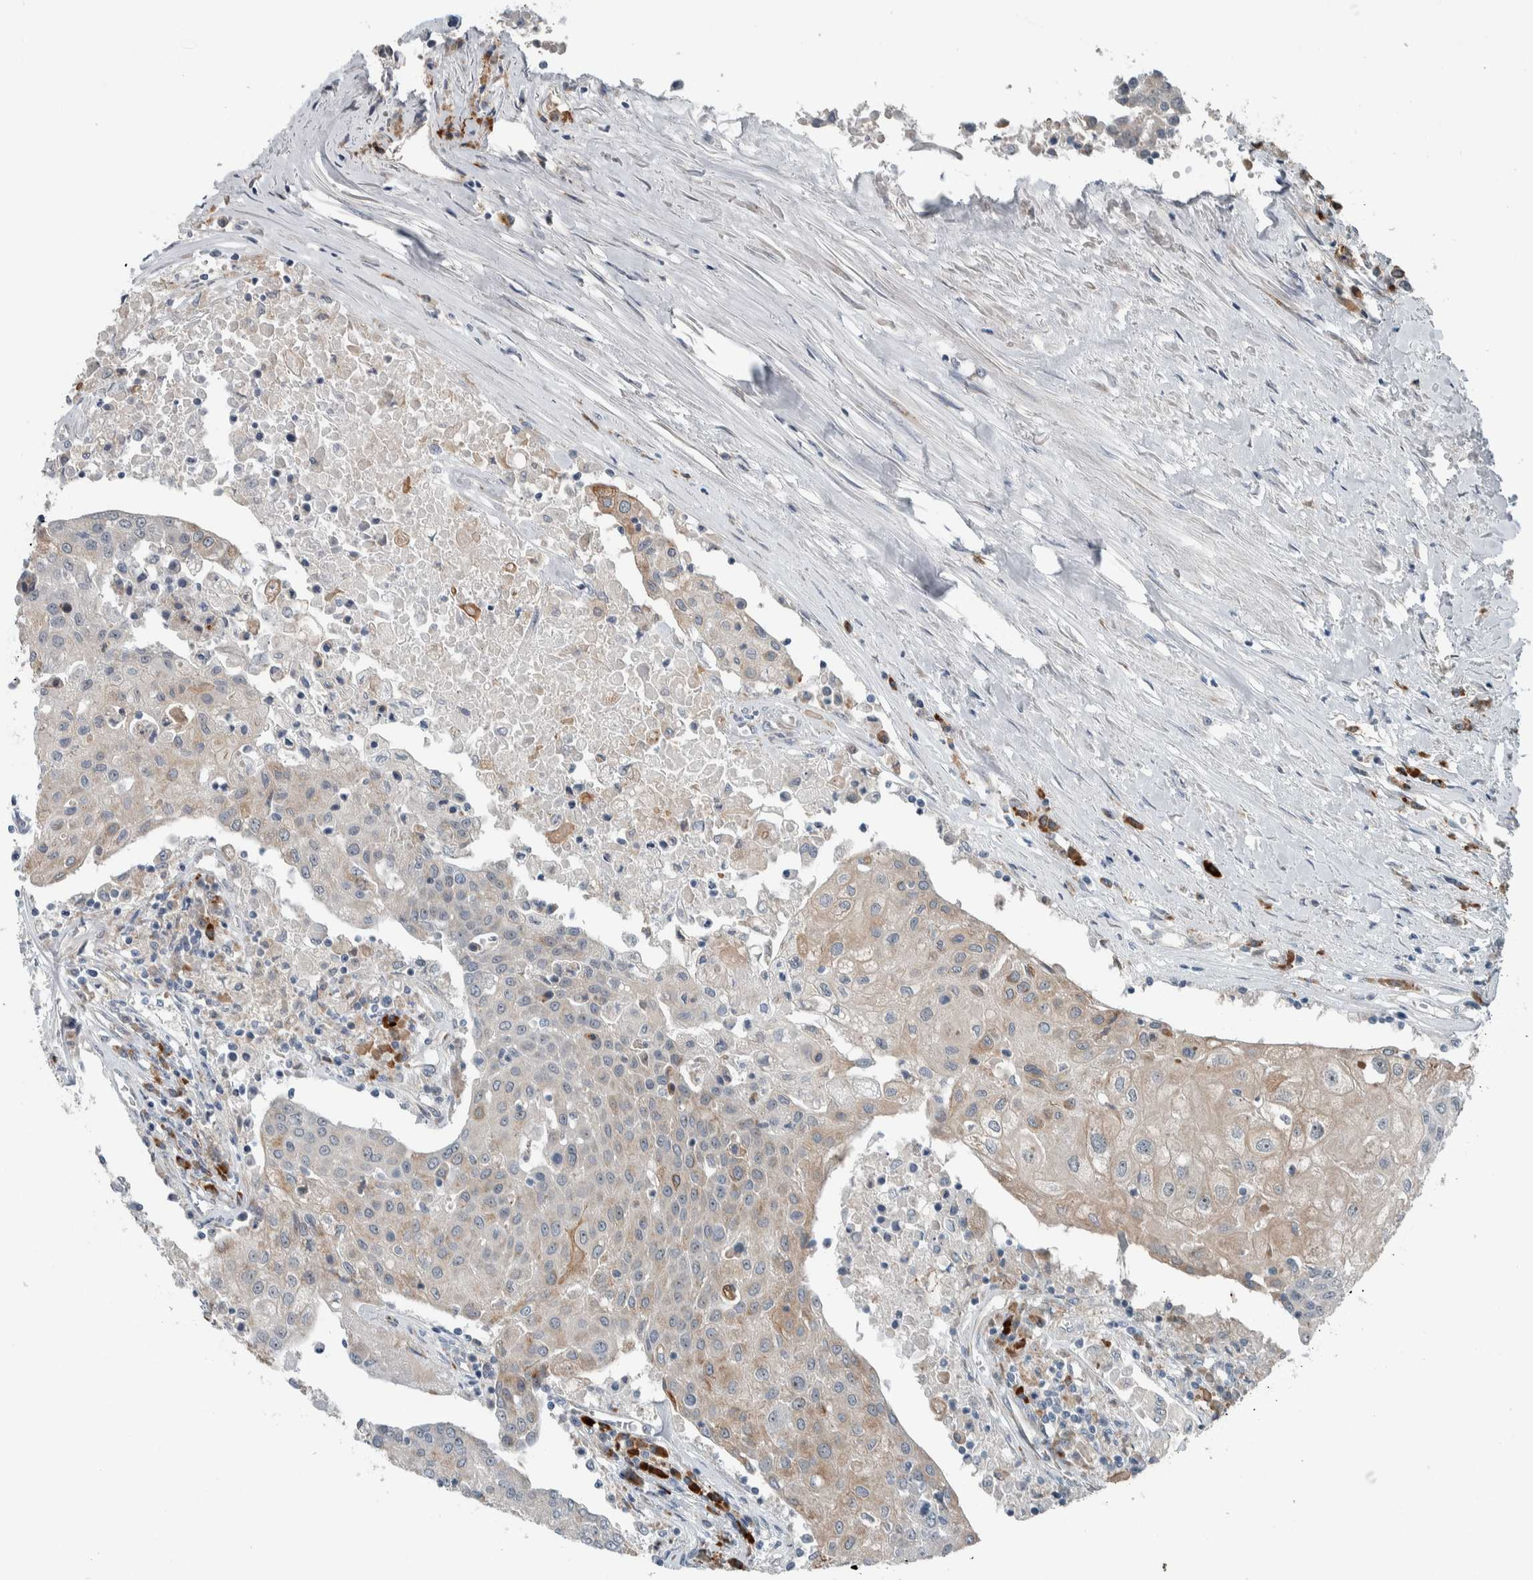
{"staining": {"intensity": "weak", "quantity": "<25%", "location": "cytoplasmic/membranous"}, "tissue": "urothelial cancer", "cell_type": "Tumor cells", "image_type": "cancer", "snomed": [{"axis": "morphology", "description": "Urothelial carcinoma, High grade"}, {"axis": "topography", "description": "Urinary bladder"}], "caption": "An IHC histopathology image of high-grade urothelial carcinoma is shown. There is no staining in tumor cells of high-grade urothelial carcinoma.", "gene": "USP25", "patient": {"sex": "female", "age": 85}}